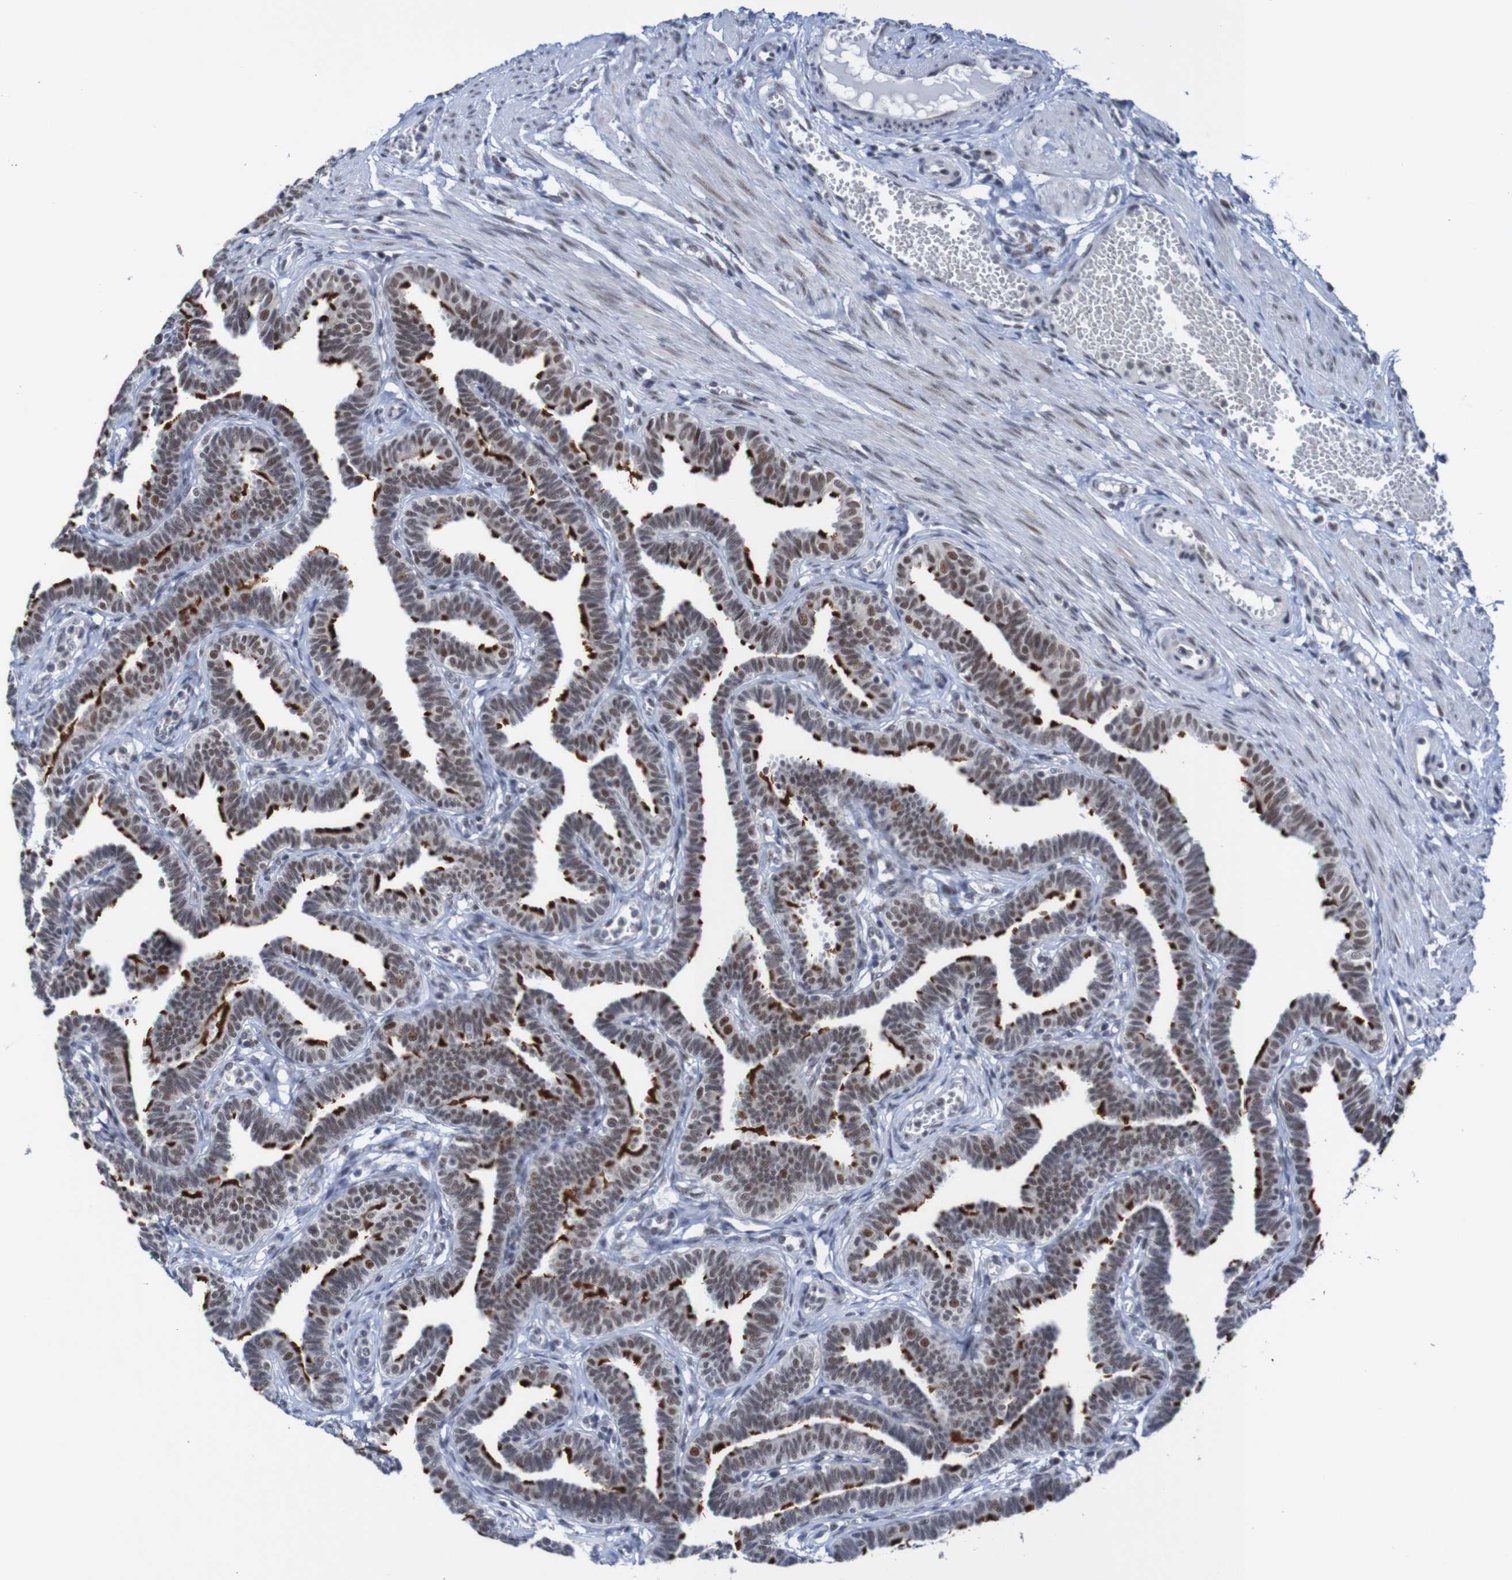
{"staining": {"intensity": "moderate", "quantity": ">75%", "location": "cytoplasmic/membranous,nuclear"}, "tissue": "fallopian tube", "cell_type": "Glandular cells", "image_type": "normal", "snomed": [{"axis": "morphology", "description": "Normal tissue, NOS"}, {"axis": "topography", "description": "Fallopian tube"}, {"axis": "topography", "description": "Ovary"}], "caption": "Fallopian tube stained with a brown dye displays moderate cytoplasmic/membranous,nuclear positive positivity in about >75% of glandular cells.", "gene": "CDC5L", "patient": {"sex": "female", "age": 23}}